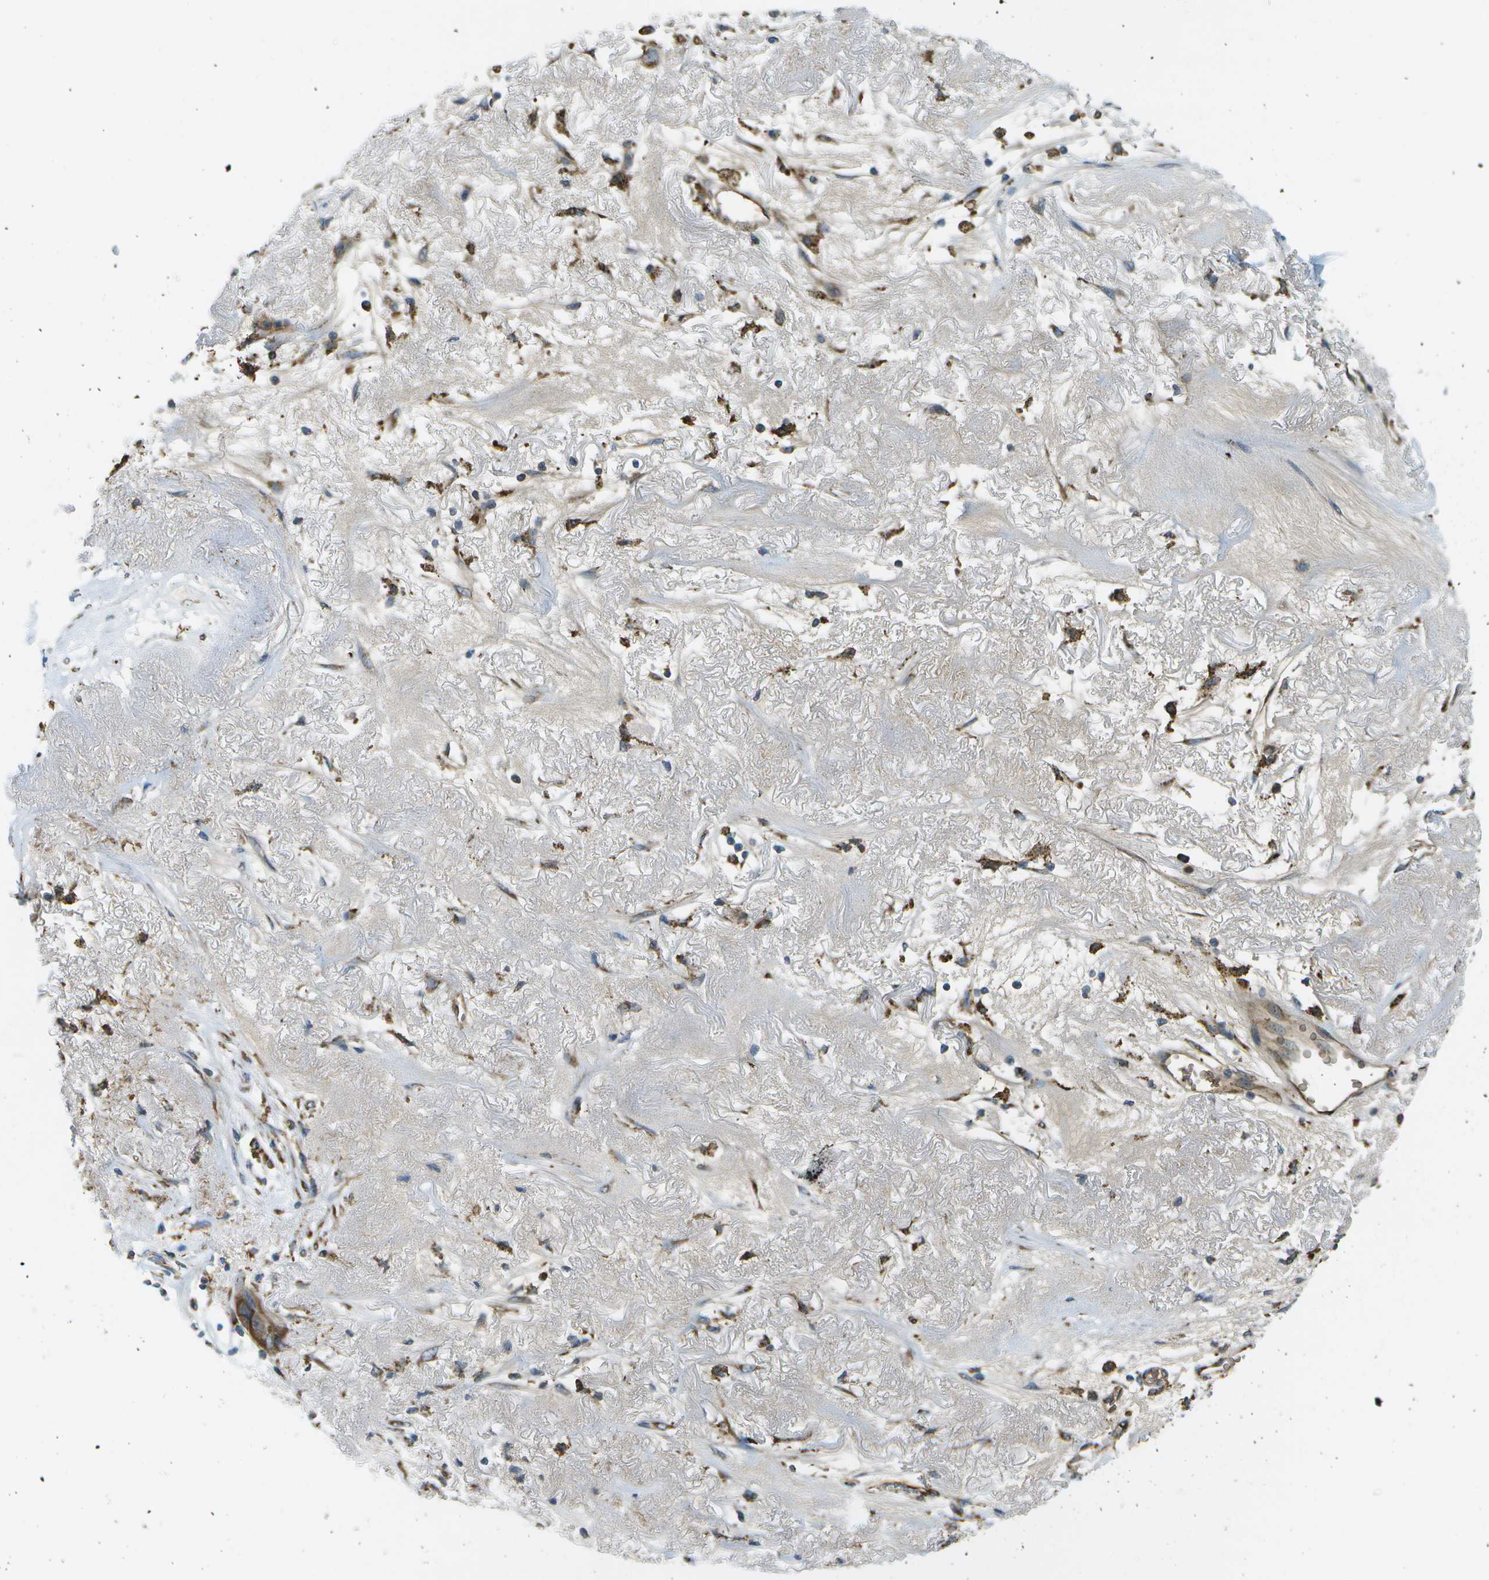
{"staining": {"intensity": "strong", "quantity": ">75%", "location": "cytoplasmic/membranous"}, "tissue": "lung cancer", "cell_type": "Tumor cells", "image_type": "cancer", "snomed": [{"axis": "morphology", "description": "Squamous cell carcinoma, NOS"}, {"axis": "topography", "description": "Lung"}], "caption": "About >75% of tumor cells in human lung squamous cell carcinoma demonstrate strong cytoplasmic/membranous protein staining as visualized by brown immunohistochemical staining.", "gene": "USP30", "patient": {"sex": "female", "age": 73}}